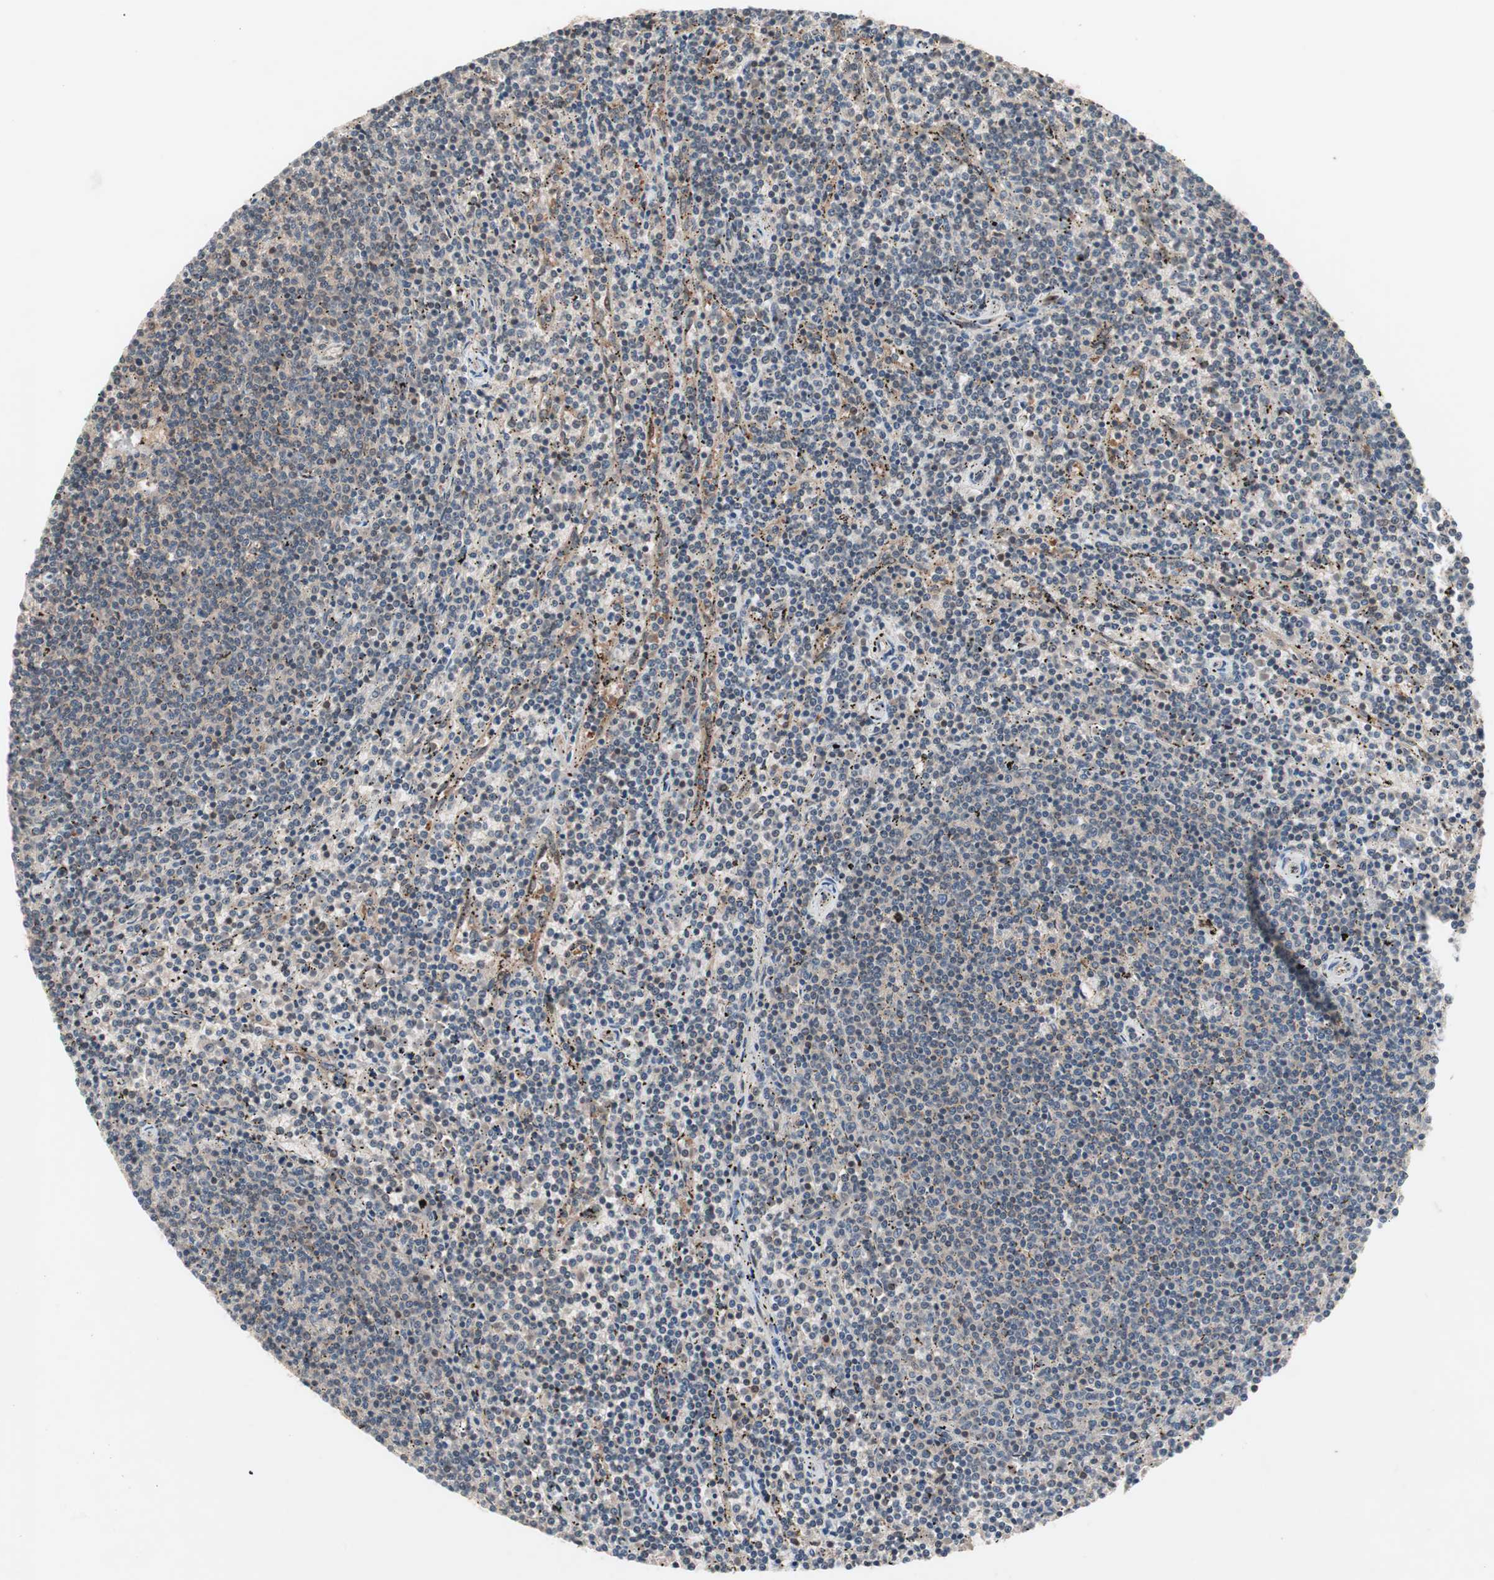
{"staining": {"intensity": "weak", "quantity": "<25%", "location": "cytoplasmic/membranous"}, "tissue": "lymphoma", "cell_type": "Tumor cells", "image_type": "cancer", "snomed": [{"axis": "morphology", "description": "Malignant lymphoma, non-Hodgkin's type, Low grade"}, {"axis": "topography", "description": "Spleen"}], "caption": "Human malignant lymphoma, non-Hodgkin's type (low-grade) stained for a protein using immunohistochemistry reveals no staining in tumor cells.", "gene": "IRS1", "patient": {"sex": "female", "age": 50}}